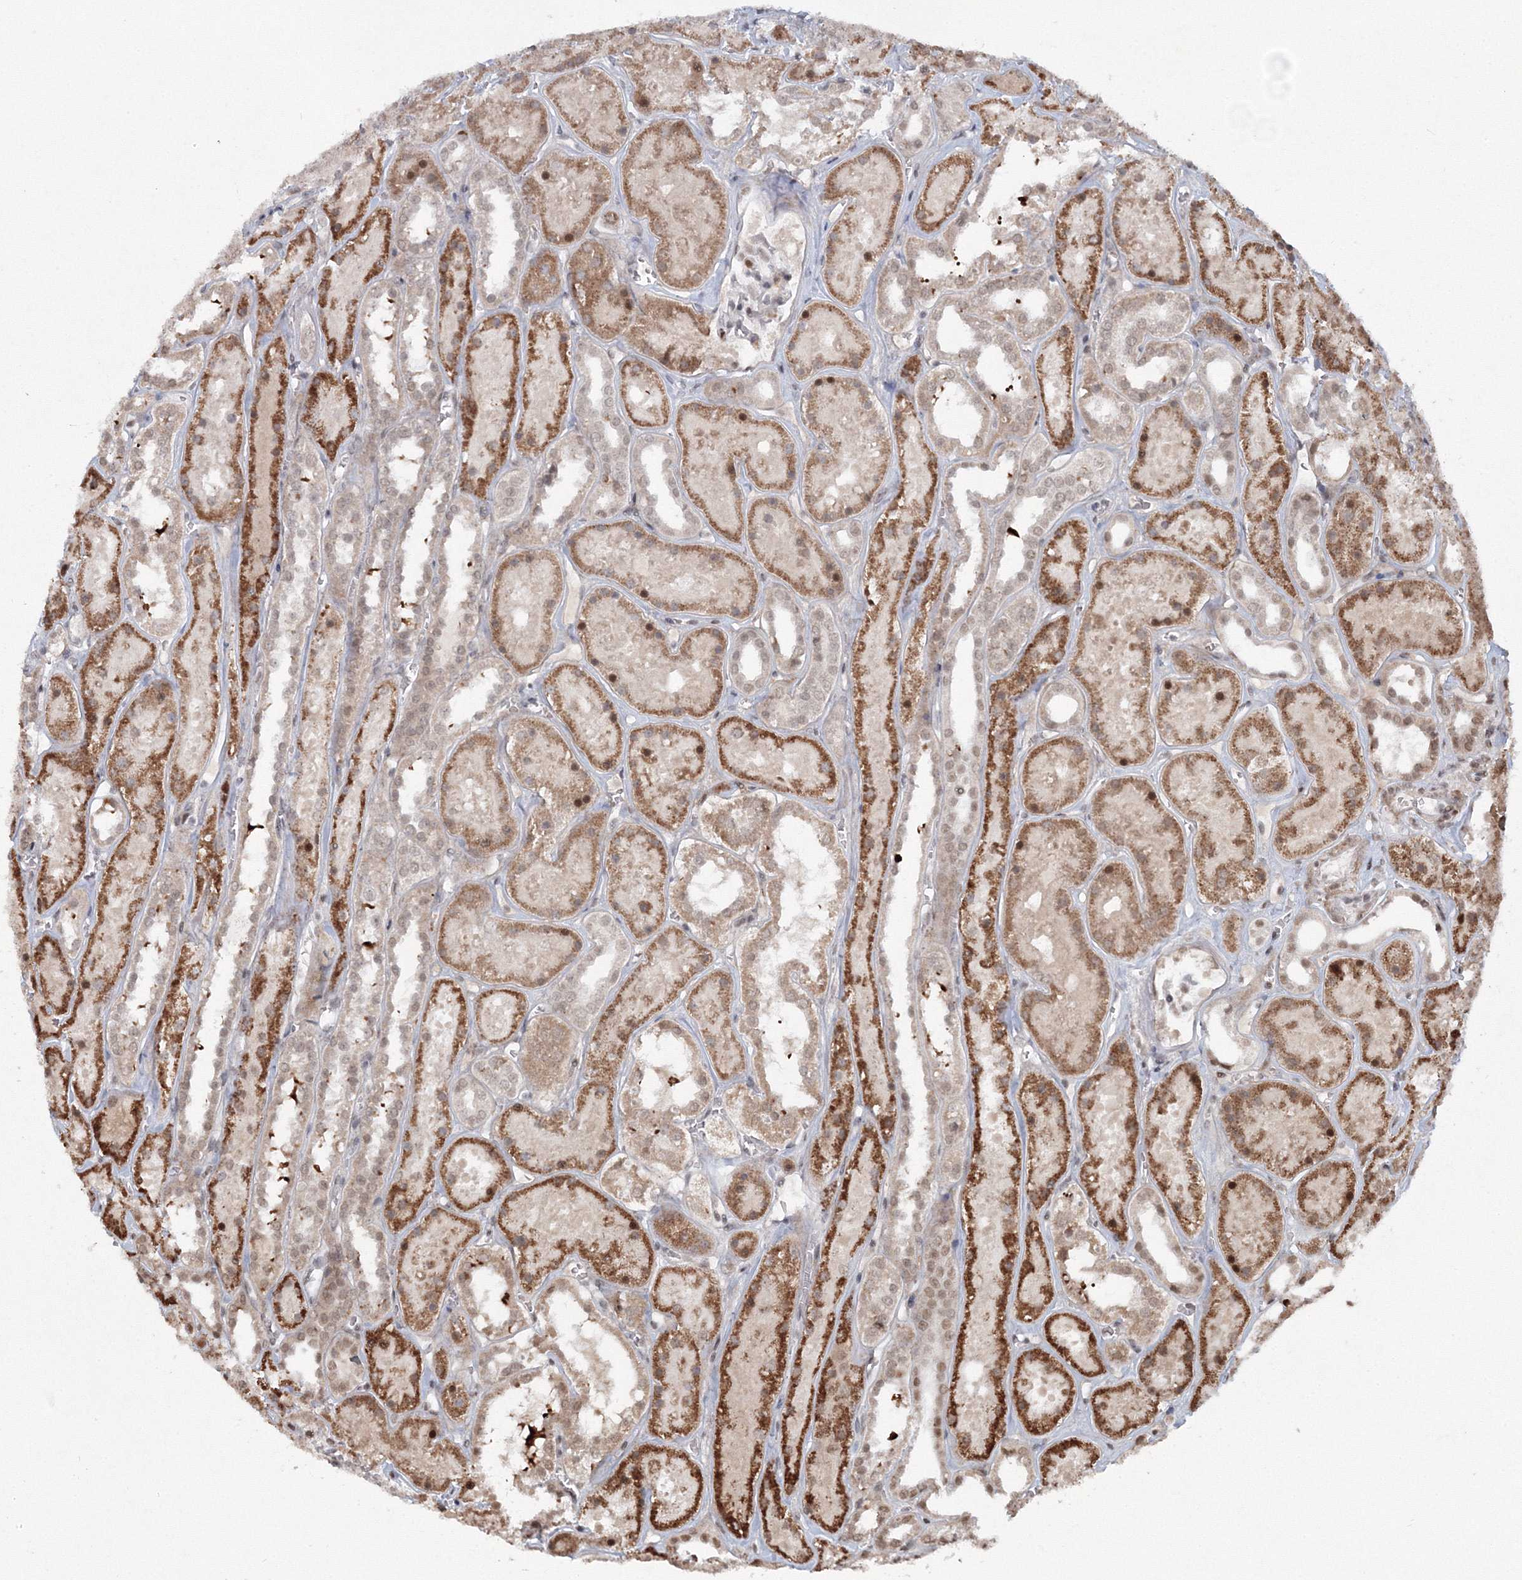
{"staining": {"intensity": "weak", "quantity": "<25%", "location": "nuclear"}, "tissue": "kidney", "cell_type": "Cells in glomeruli", "image_type": "normal", "snomed": [{"axis": "morphology", "description": "Normal tissue, NOS"}, {"axis": "topography", "description": "Kidney"}], "caption": "The IHC micrograph has no significant expression in cells in glomeruli of kidney. The staining was performed using DAB to visualize the protein expression in brown, while the nuclei were stained in blue with hematoxylin (Magnification: 20x).", "gene": "C3orf33", "patient": {"sex": "female", "age": 41}}